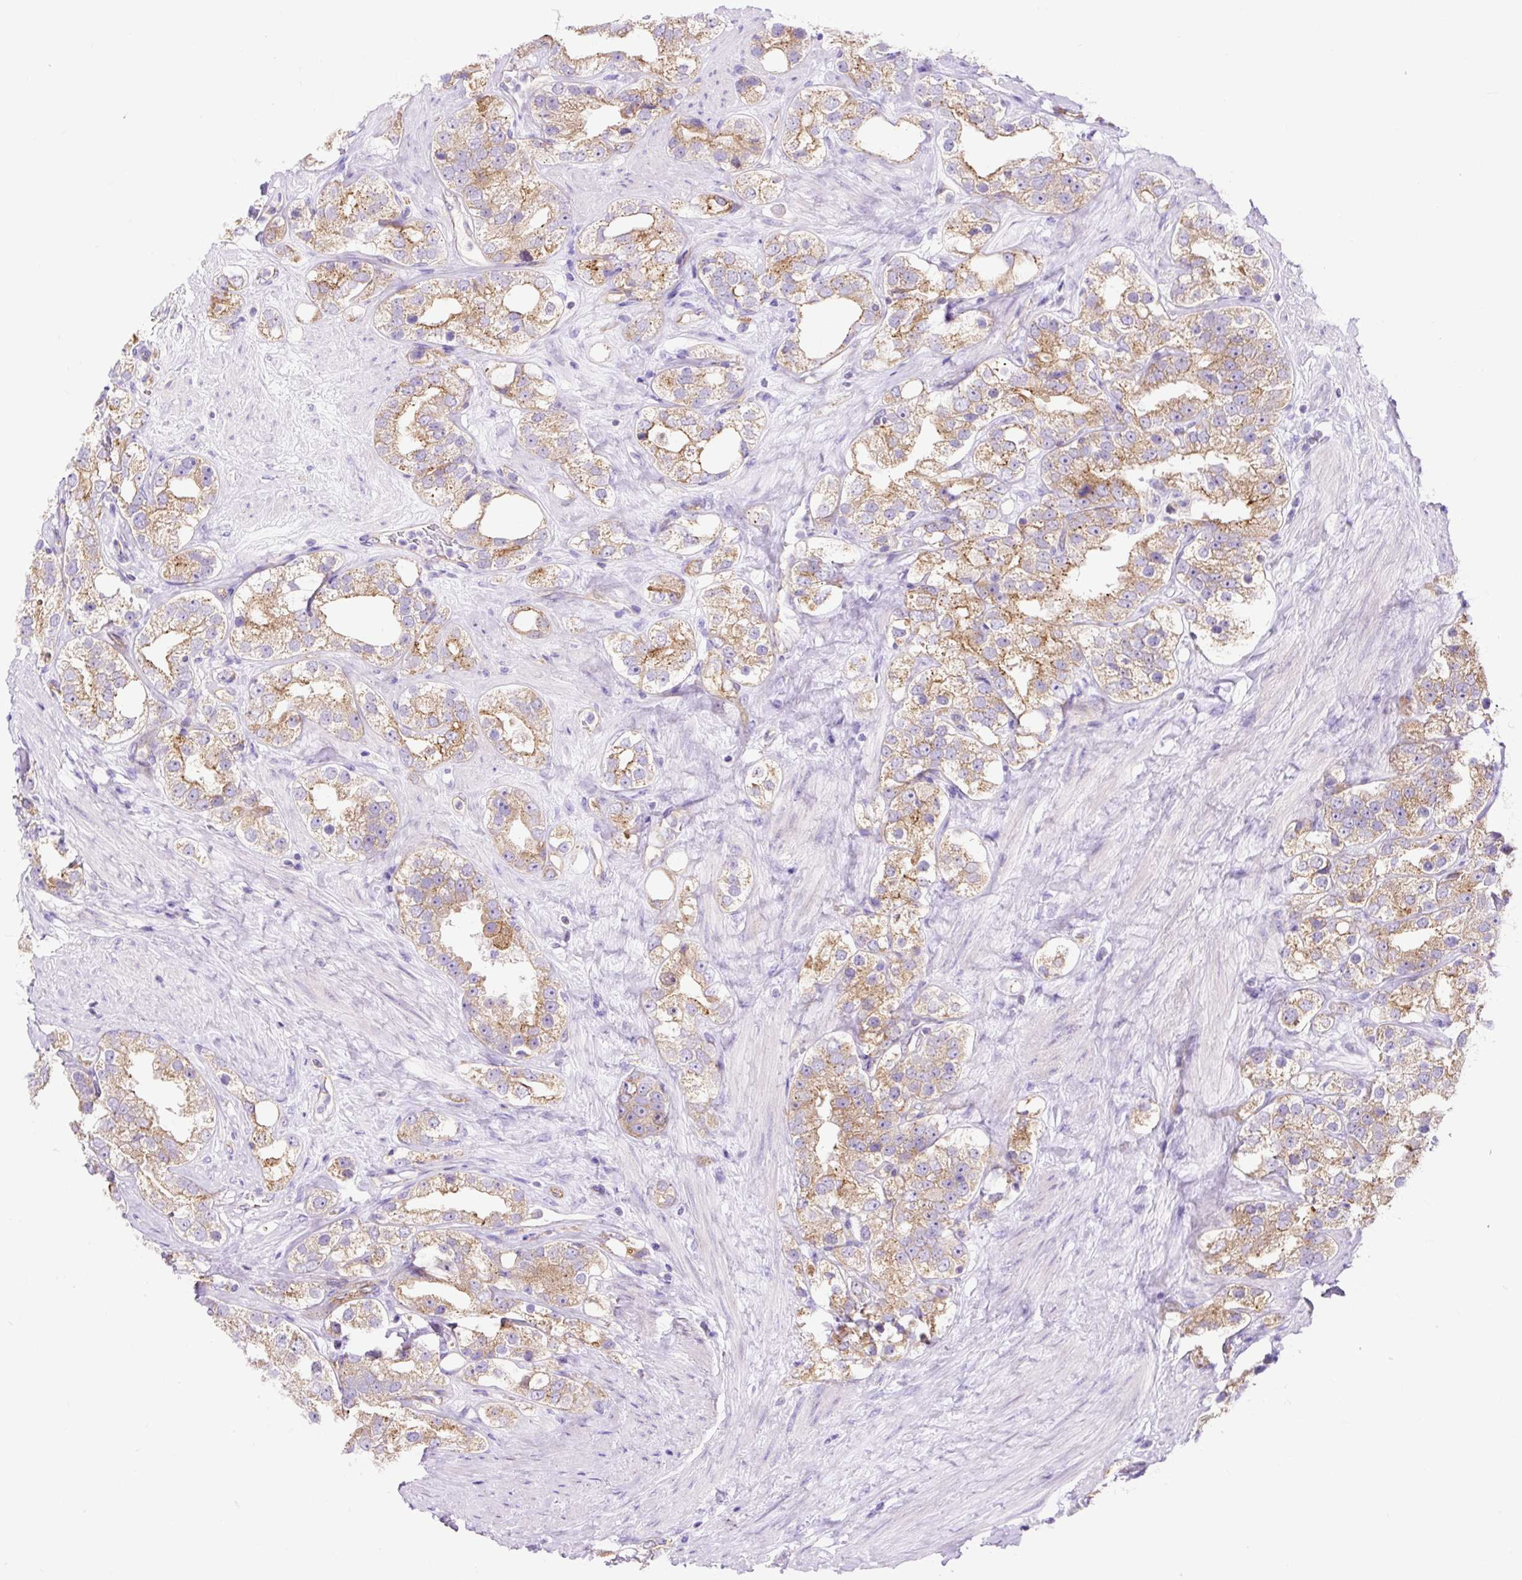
{"staining": {"intensity": "moderate", "quantity": ">75%", "location": "cytoplasmic/membranous"}, "tissue": "prostate cancer", "cell_type": "Tumor cells", "image_type": "cancer", "snomed": [{"axis": "morphology", "description": "Adenocarcinoma, NOS"}, {"axis": "topography", "description": "Prostate"}], "caption": "Protein positivity by immunohistochemistry reveals moderate cytoplasmic/membranous expression in approximately >75% of tumor cells in prostate cancer. The staining is performed using DAB brown chromogen to label protein expression. The nuclei are counter-stained blue using hematoxylin.", "gene": "HIP1R", "patient": {"sex": "male", "age": 79}}